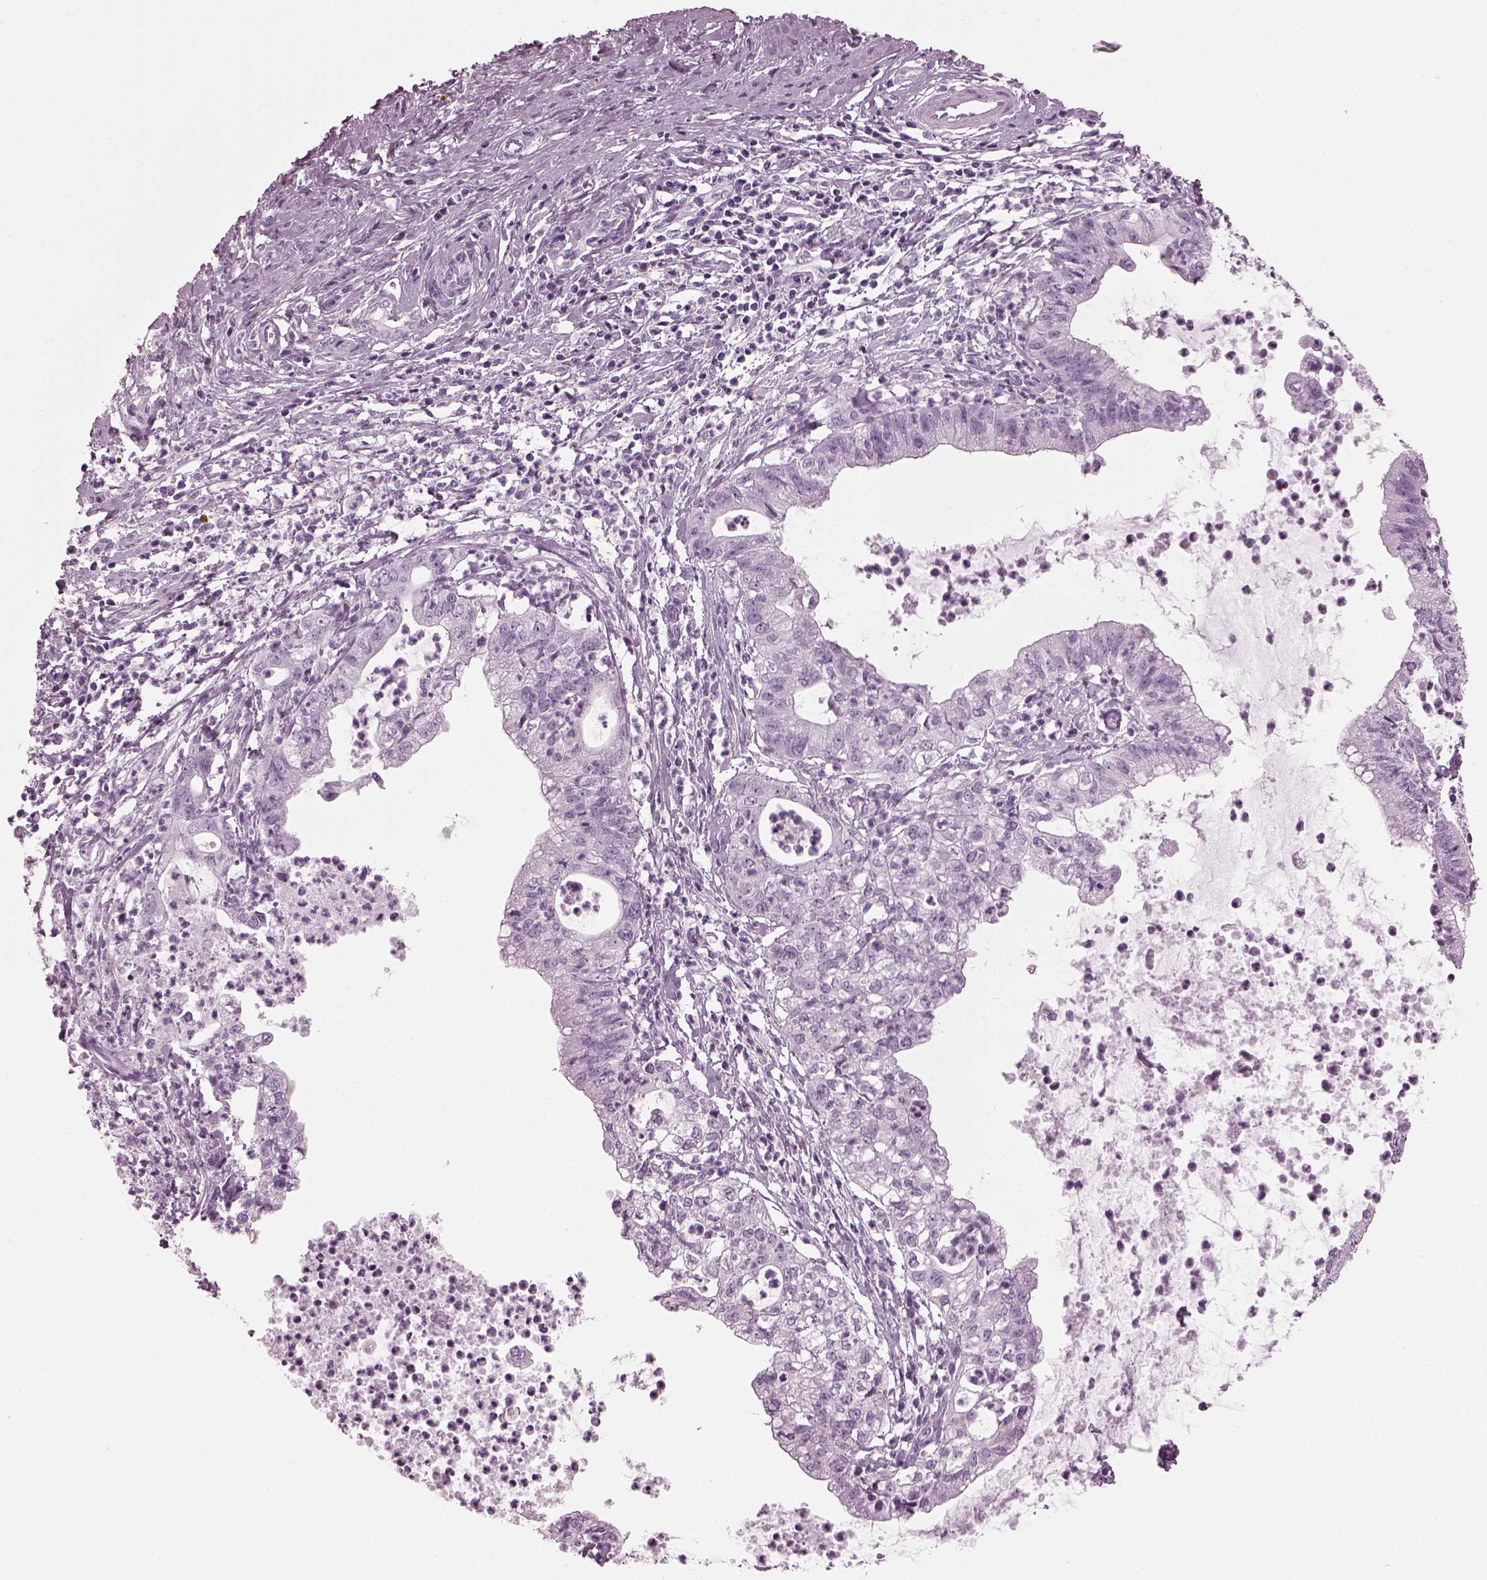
{"staining": {"intensity": "negative", "quantity": "none", "location": "none"}, "tissue": "cervical cancer", "cell_type": "Tumor cells", "image_type": "cancer", "snomed": [{"axis": "morphology", "description": "Normal tissue, NOS"}, {"axis": "morphology", "description": "Adenocarcinoma, NOS"}, {"axis": "topography", "description": "Cervix"}], "caption": "Immunohistochemistry image of neoplastic tissue: human adenocarcinoma (cervical) stained with DAB displays no significant protein staining in tumor cells.", "gene": "HYDIN", "patient": {"sex": "female", "age": 38}}